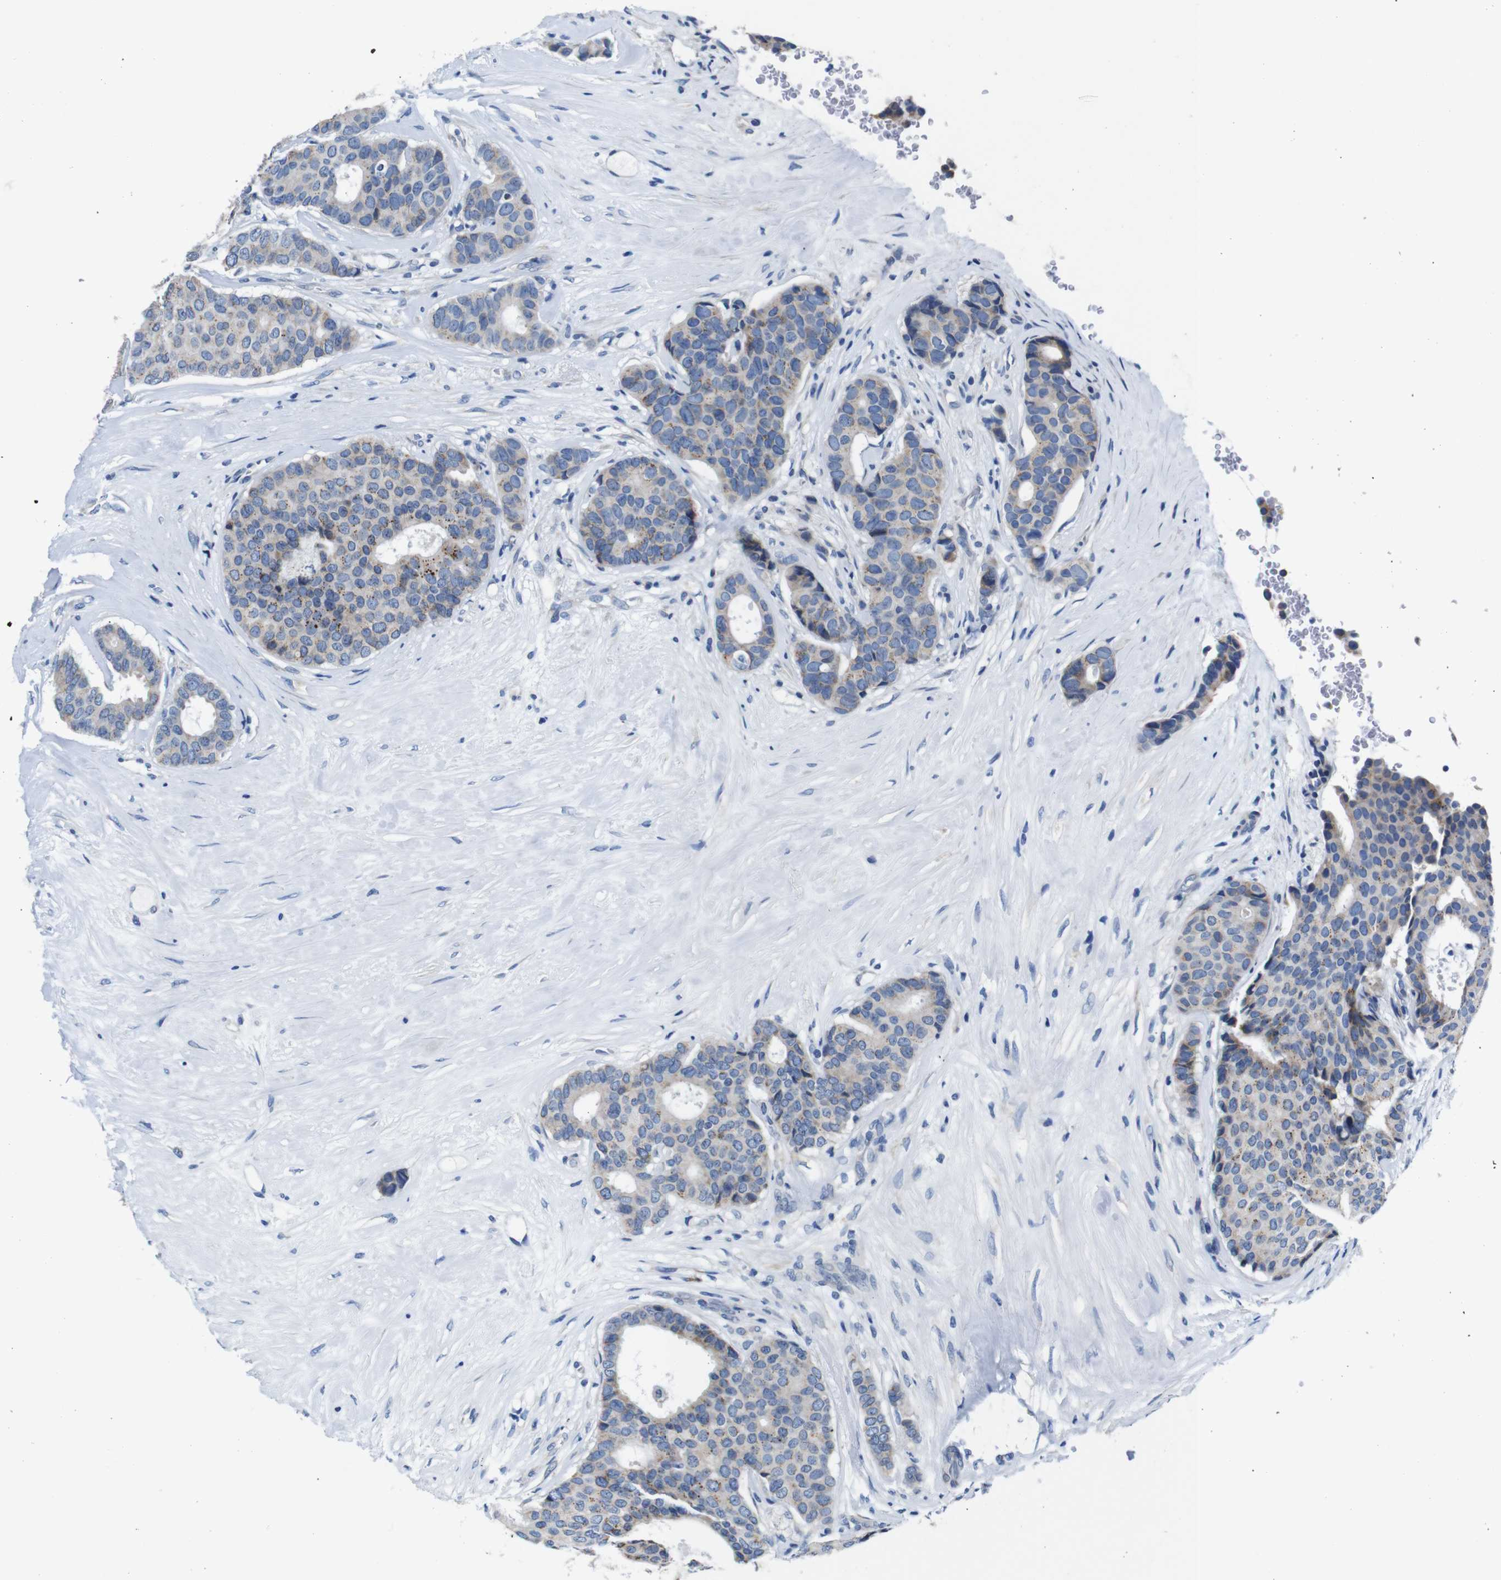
{"staining": {"intensity": "weak", "quantity": "25%-75%", "location": "cytoplasmic/membranous"}, "tissue": "breast cancer", "cell_type": "Tumor cells", "image_type": "cancer", "snomed": [{"axis": "morphology", "description": "Duct carcinoma"}, {"axis": "topography", "description": "Breast"}], "caption": "Immunohistochemical staining of human breast cancer displays low levels of weak cytoplasmic/membranous expression in approximately 25%-75% of tumor cells.", "gene": "SNX19", "patient": {"sex": "female", "age": 75}}